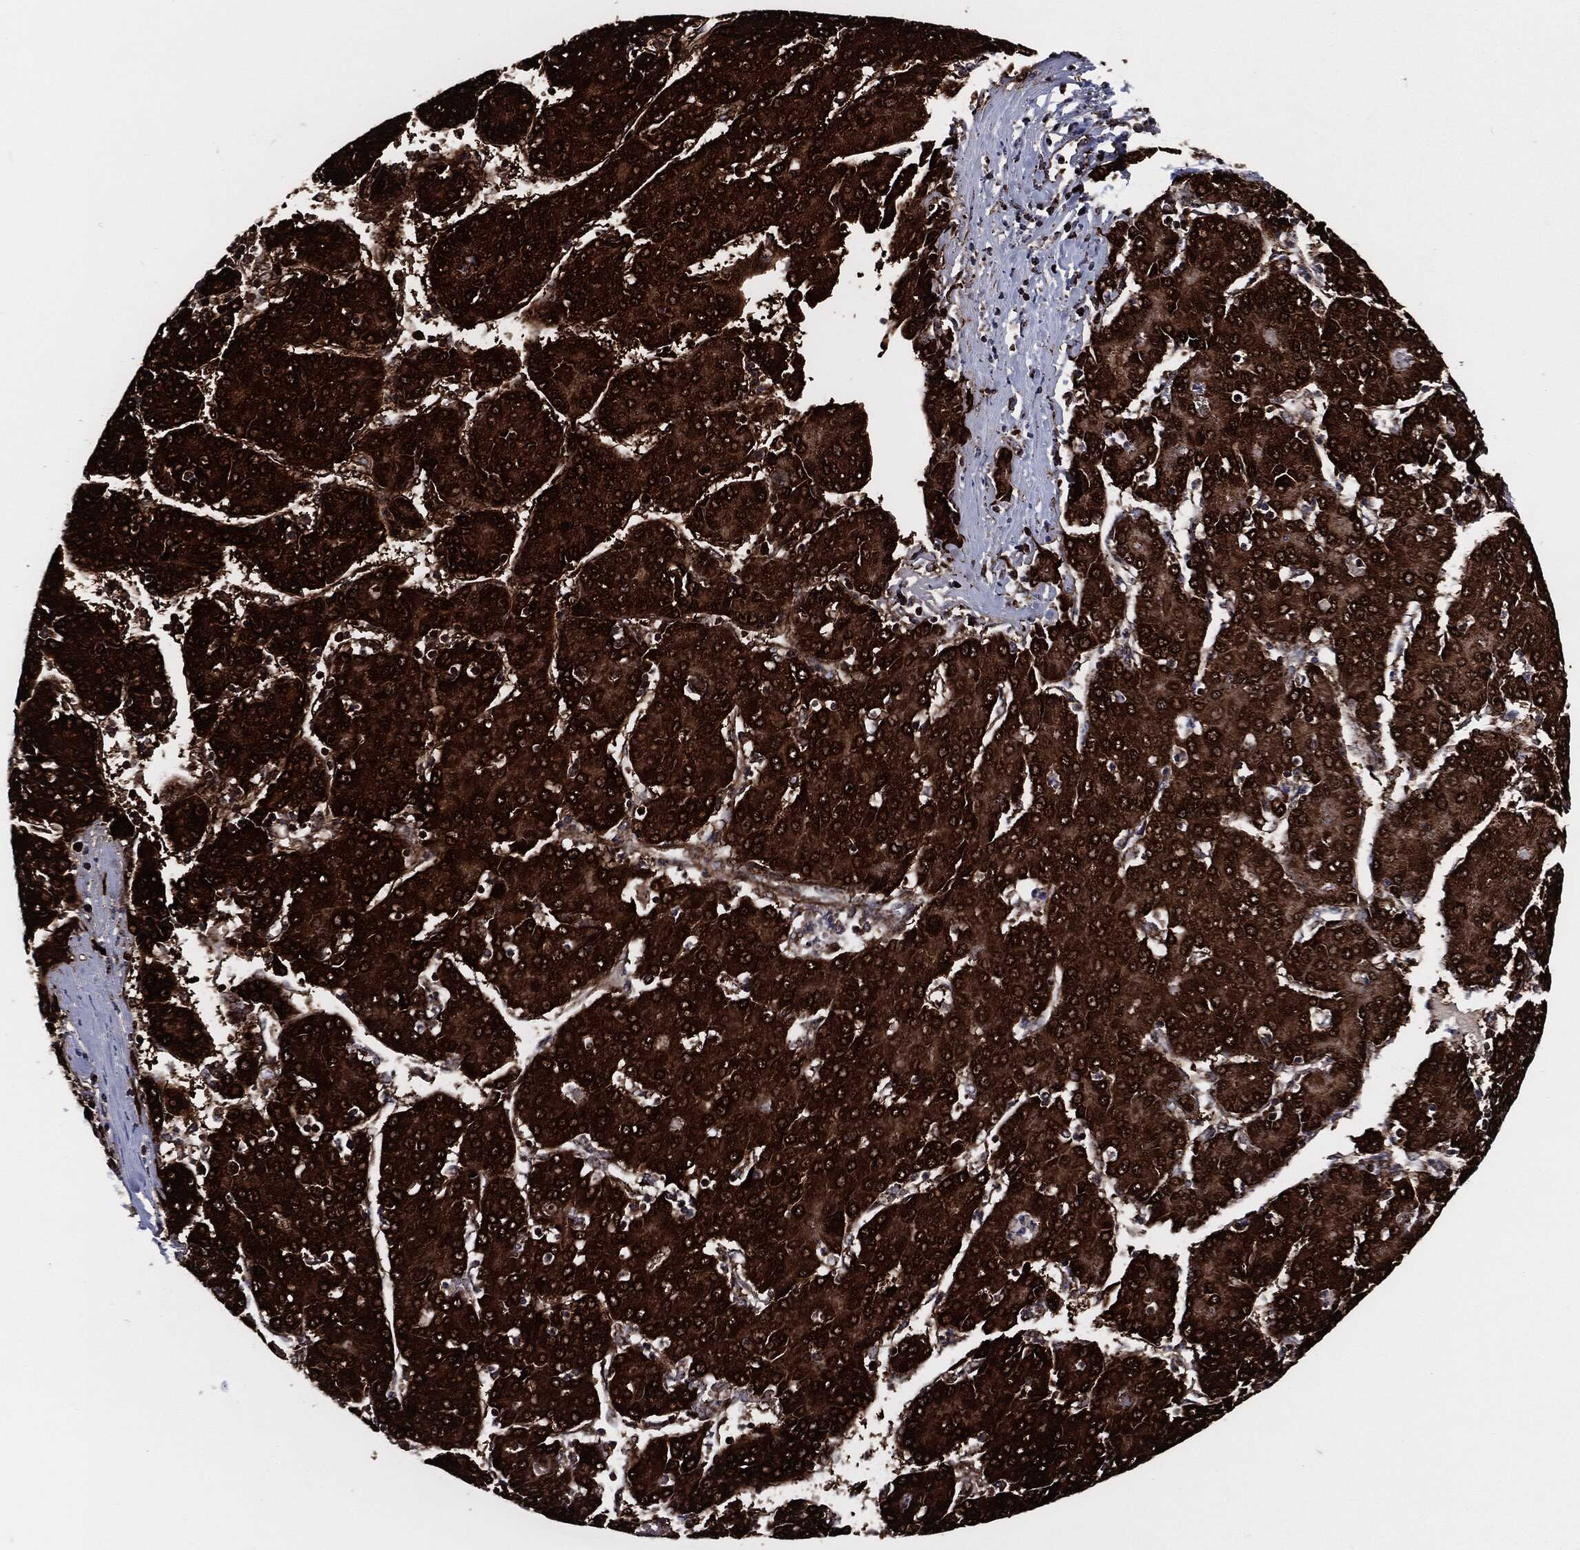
{"staining": {"intensity": "strong", "quantity": ">75%", "location": "cytoplasmic/membranous"}, "tissue": "liver cancer", "cell_type": "Tumor cells", "image_type": "cancer", "snomed": [{"axis": "morphology", "description": "Carcinoma, Hepatocellular, NOS"}, {"axis": "topography", "description": "Liver"}], "caption": "IHC image of liver hepatocellular carcinoma stained for a protein (brown), which shows high levels of strong cytoplasmic/membranous staining in approximately >75% of tumor cells.", "gene": "FH", "patient": {"sex": "male", "age": 65}}